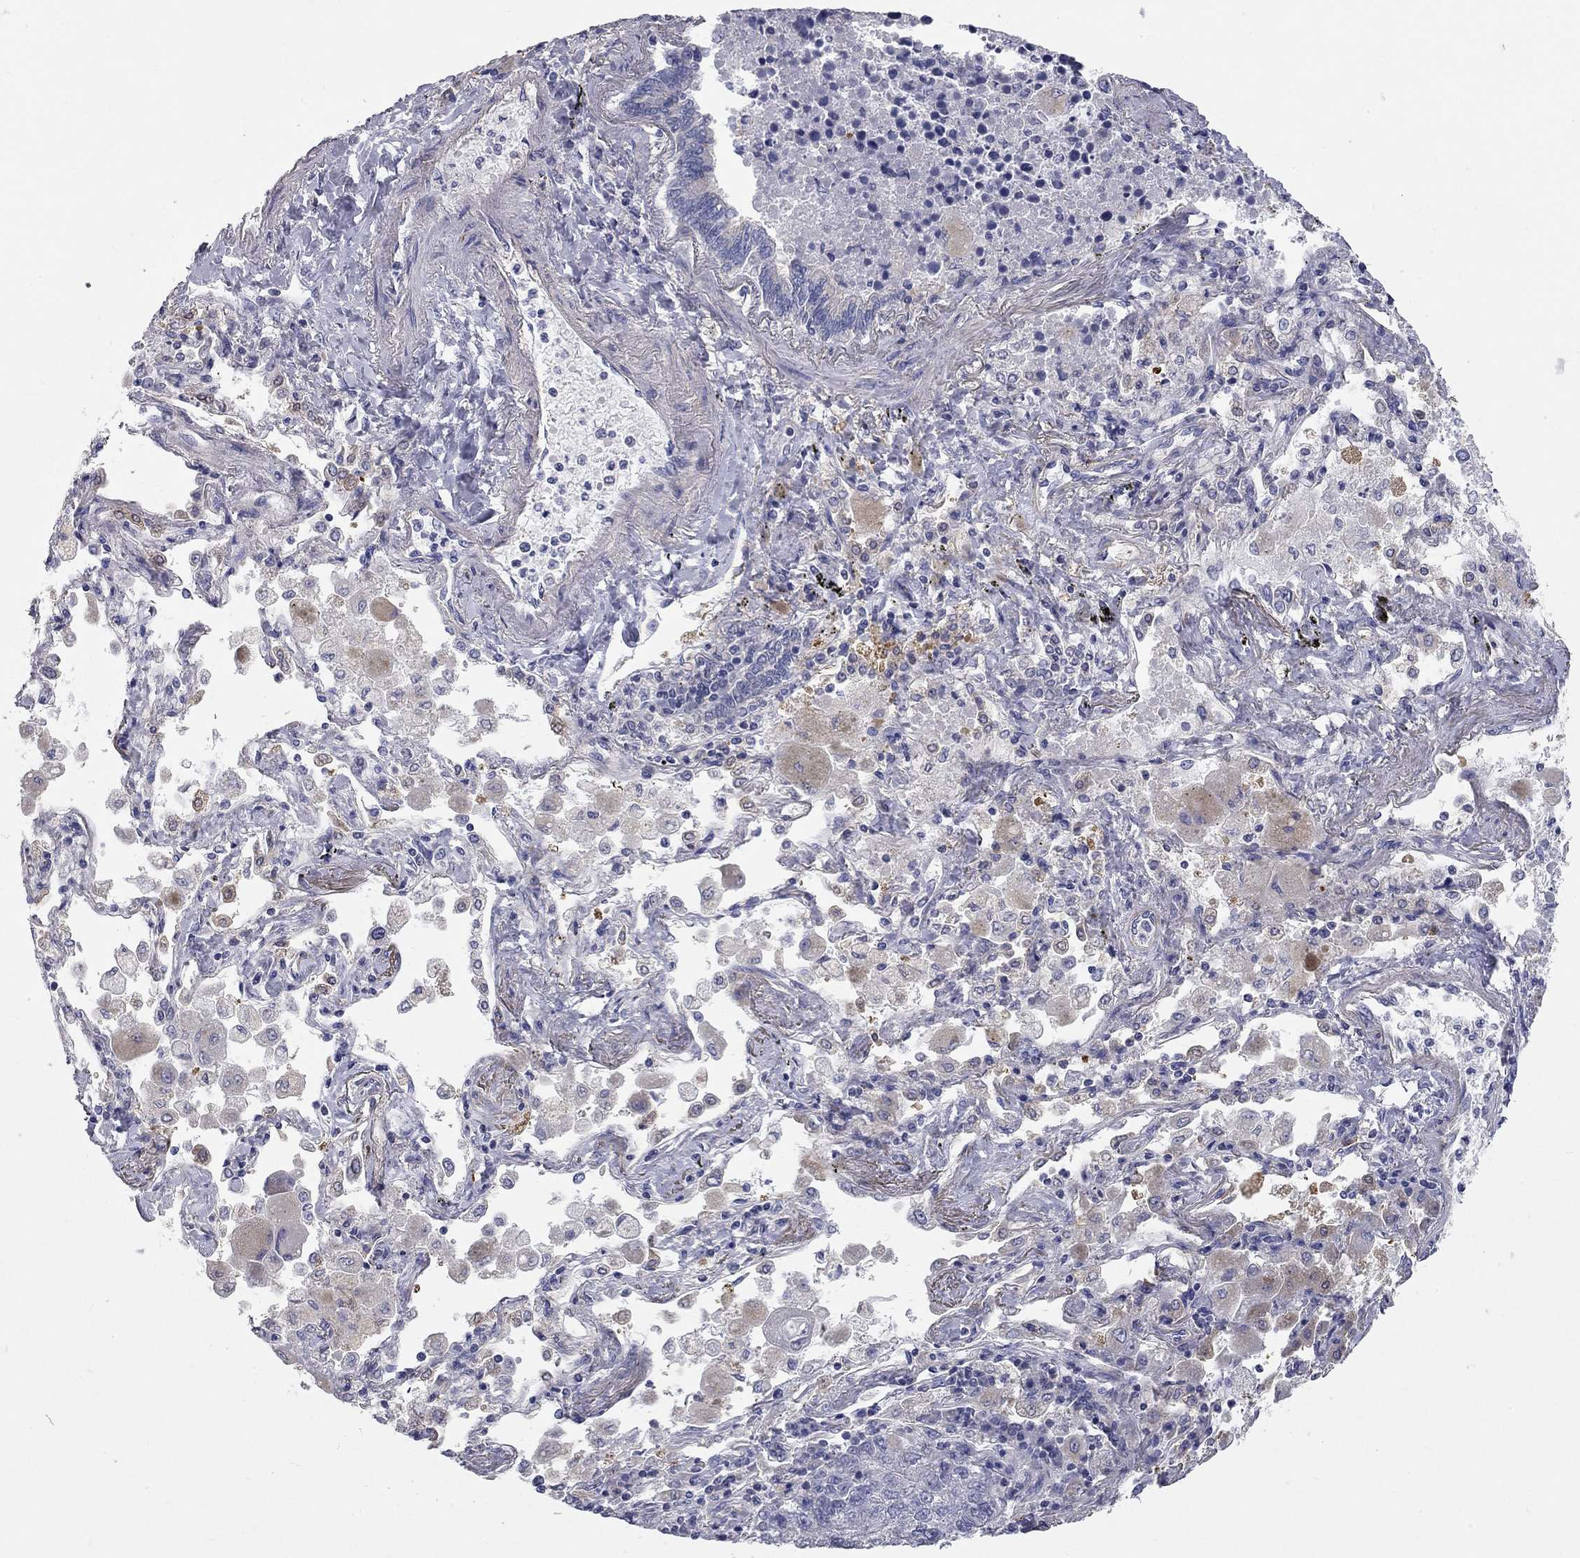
{"staining": {"intensity": "weak", "quantity": "<25%", "location": "cytoplasmic/membranous"}, "tissue": "lung cancer", "cell_type": "Tumor cells", "image_type": "cancer", "snomed": [{"axis": "morphology", "description": "Adenocarcinoma, NOS"}, {"axis": "topography", "description": "Lung"}], "caption": "There is no significant staining in tumor cells of lung adenocarcinoma.", "gene": "CFAP161", "patient": {"sex": "male", "age": 49}}